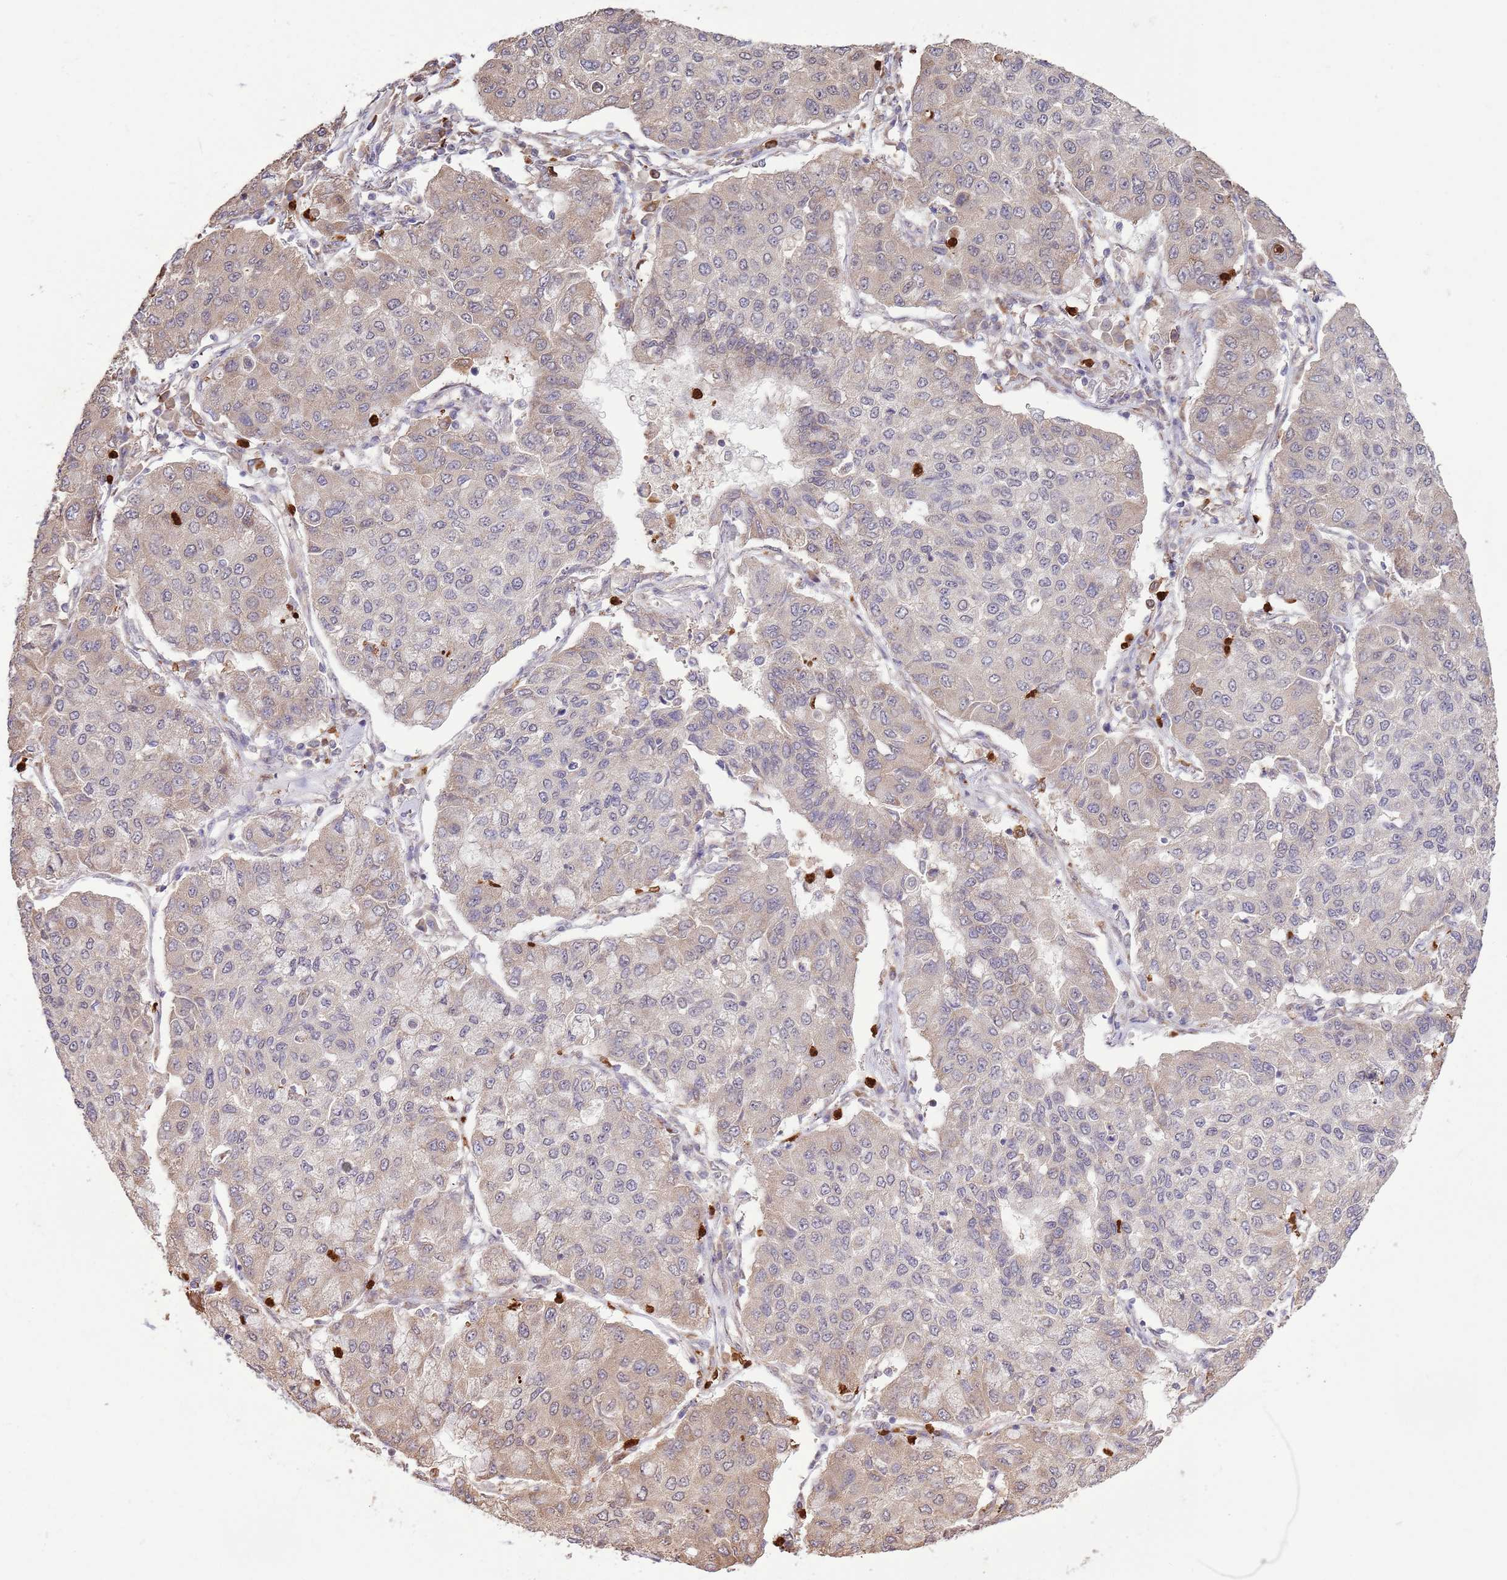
{"staining": {"intensity": "negative", "quantity": "none", "location": "none"}, "tissue": "lung cancer", "cell_type": "Tumor cells", "image_type": "cancer", "snomed": [{"axis": "morphology", "description": "Squamous cell carcinoma, NOS"}, {"axis": "topography", "description": "Lung"}], "caption": "Human lung squamous cell carcinoma stained for a protein using immunohistochemistry (IHC) reveals no expression in tumor cells.", "gene": "AMIGO1", "patient": {"sex": "male", "age": 74}}